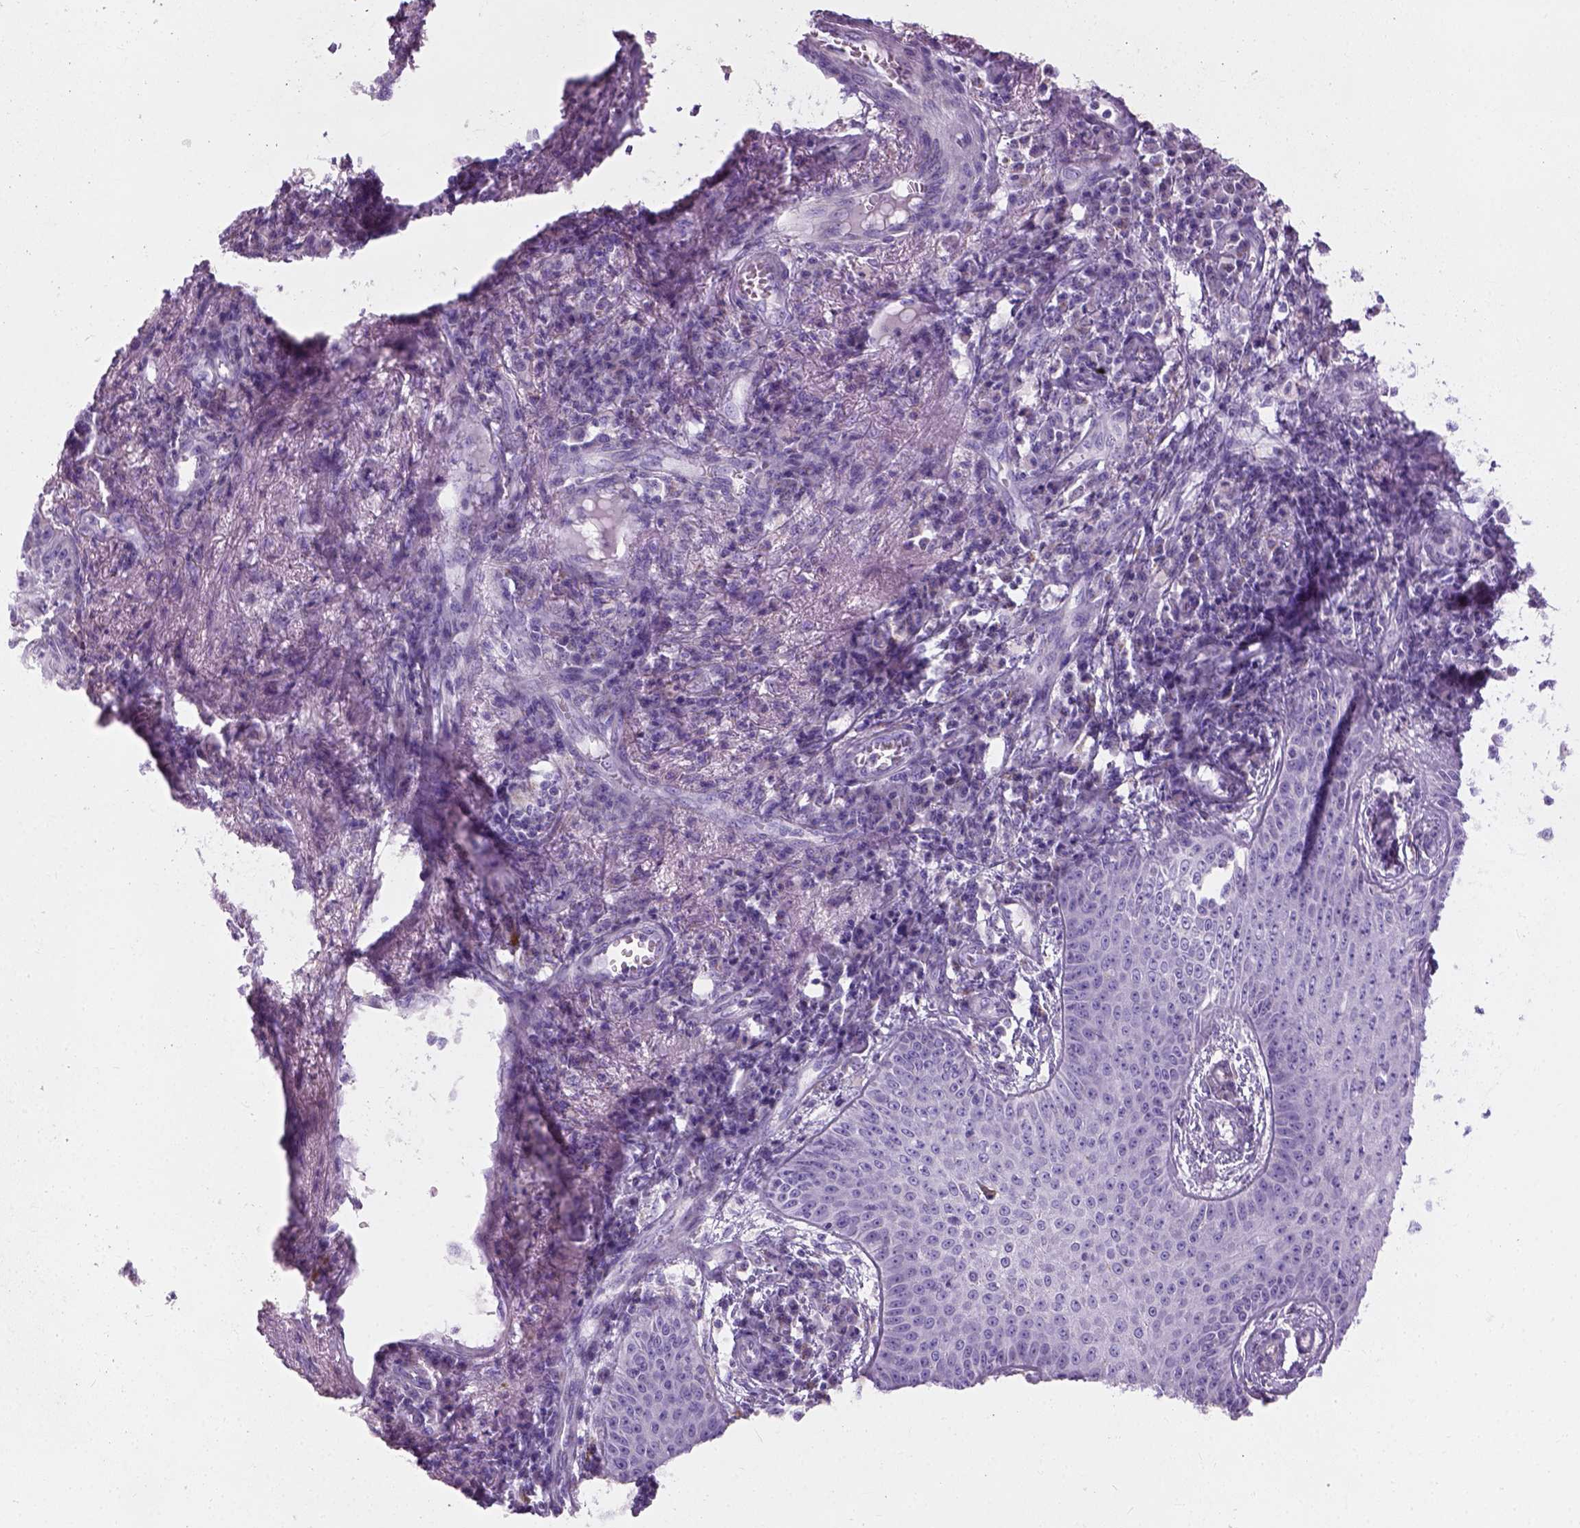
{"staining": {"intensity": "negative", "quantity": "none", "location": "none"}, "tissue": "skin cancer", "cell_type": "Tumor cells", "image_type": "cancer", "snomed": [{"axis": "morphology", "description": "Squamous cell carcinoma, NOS"}, {"axis": "topography", "description": "Skin"}], "caption": "The immunohistochemistry histopathology image has no significant expression in tumor cells of skin cancer tissue.", "gene": "CHODL", "patient": {"sex": "male", "age": 70}}